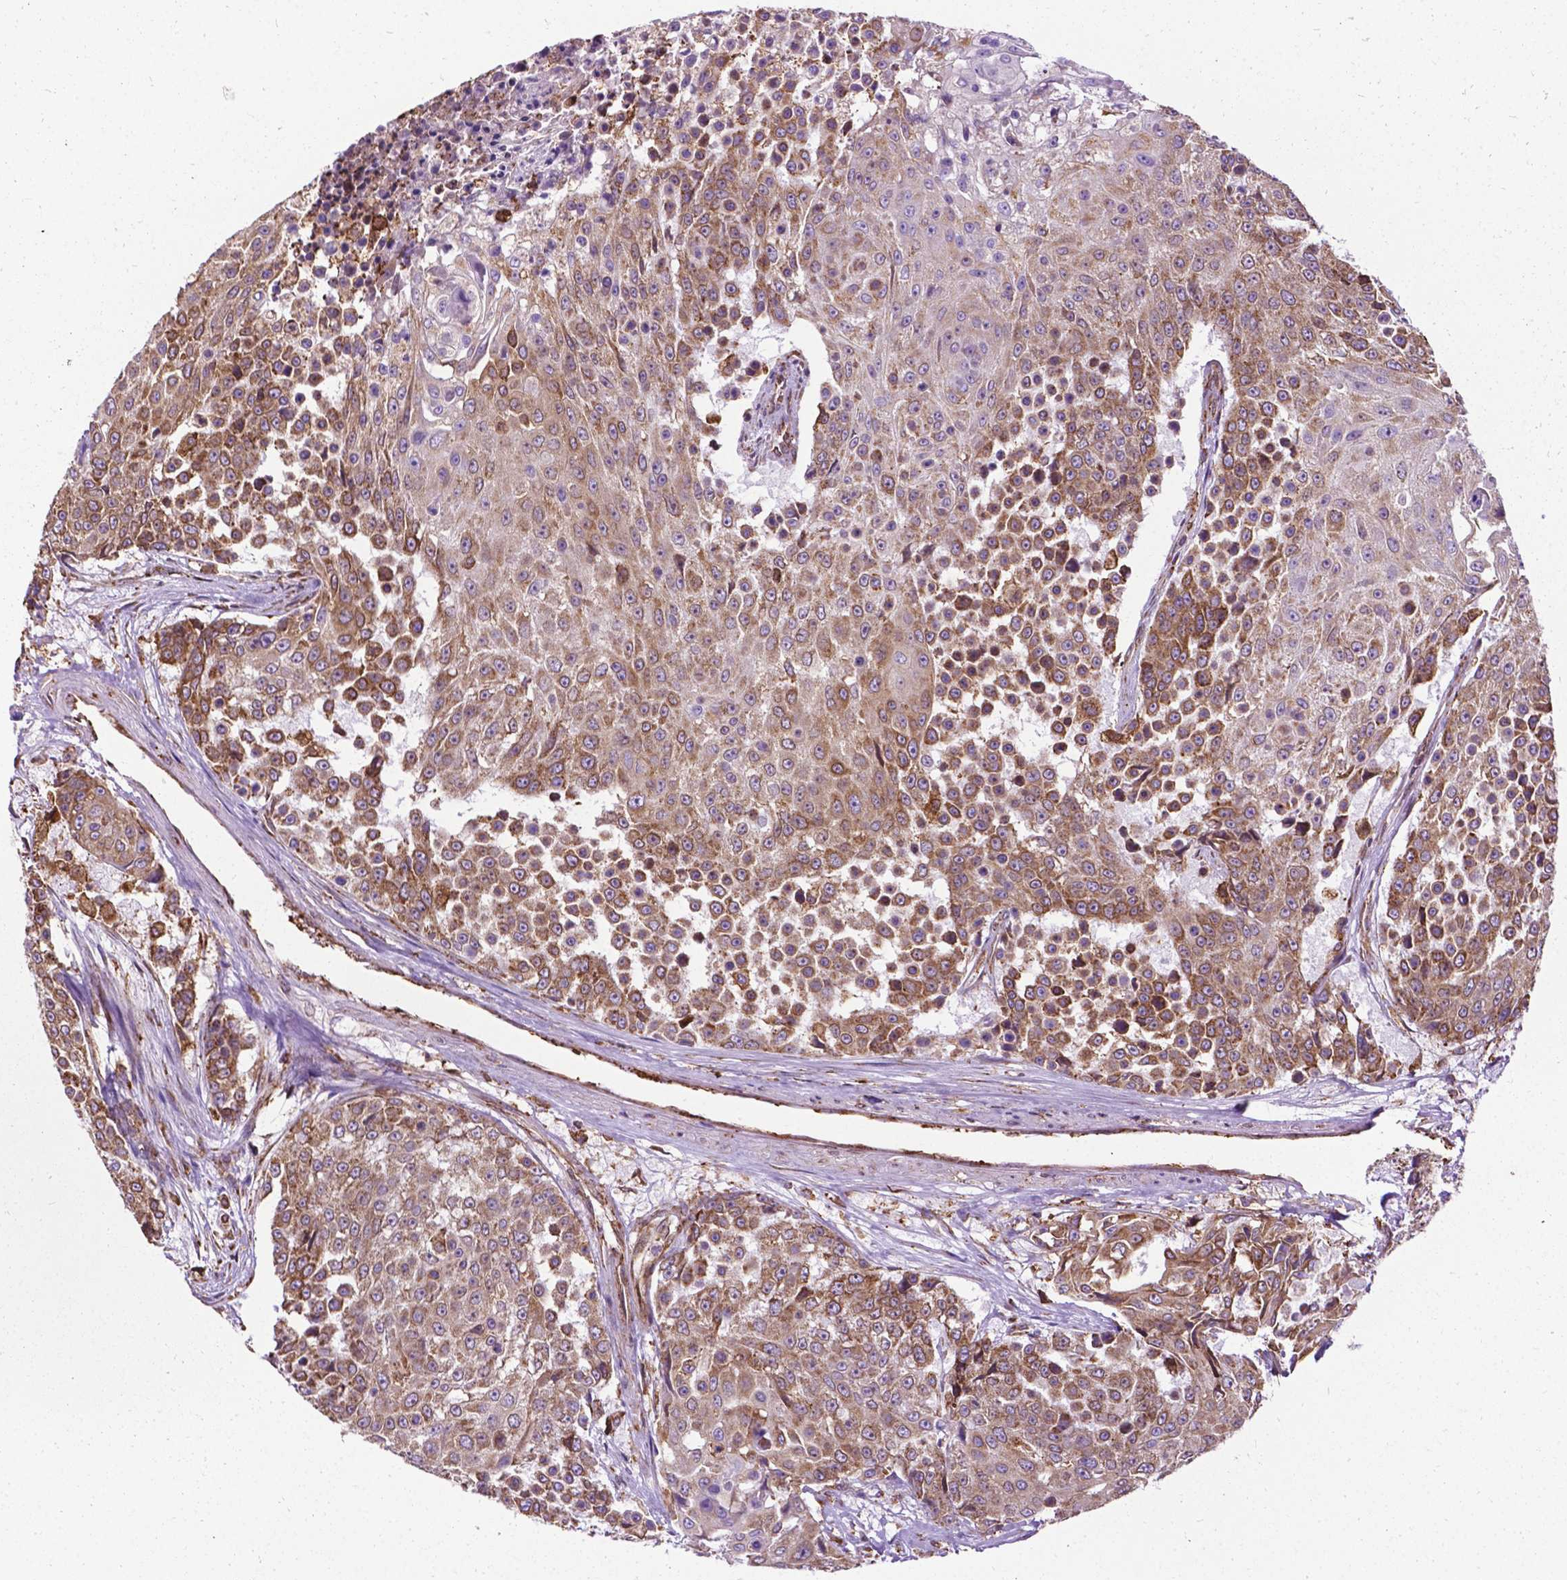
{"staining": {"intensity": "weak", "quantity": "<25%", "location": "cytoplasmic/membranous"}, "tissue": "urothelial cancer", "cell_type": "Tumor cells", "image_type": "cancer", "snomed": [{"axis": "morphology", "description": "Urothelial carcinoma, High grade"}, {"axis": "topography", "description": "Urinary bladder"}], "caption": "Immunohistochemistry (IHC) micrograph of neoplastic tissue: human high-grade urothelial carcinoma stained with DAB reveals no significant protein positivity in tumor cells.", "gene": "GANAB", "patient": {"sex": "female", "age": 63}}